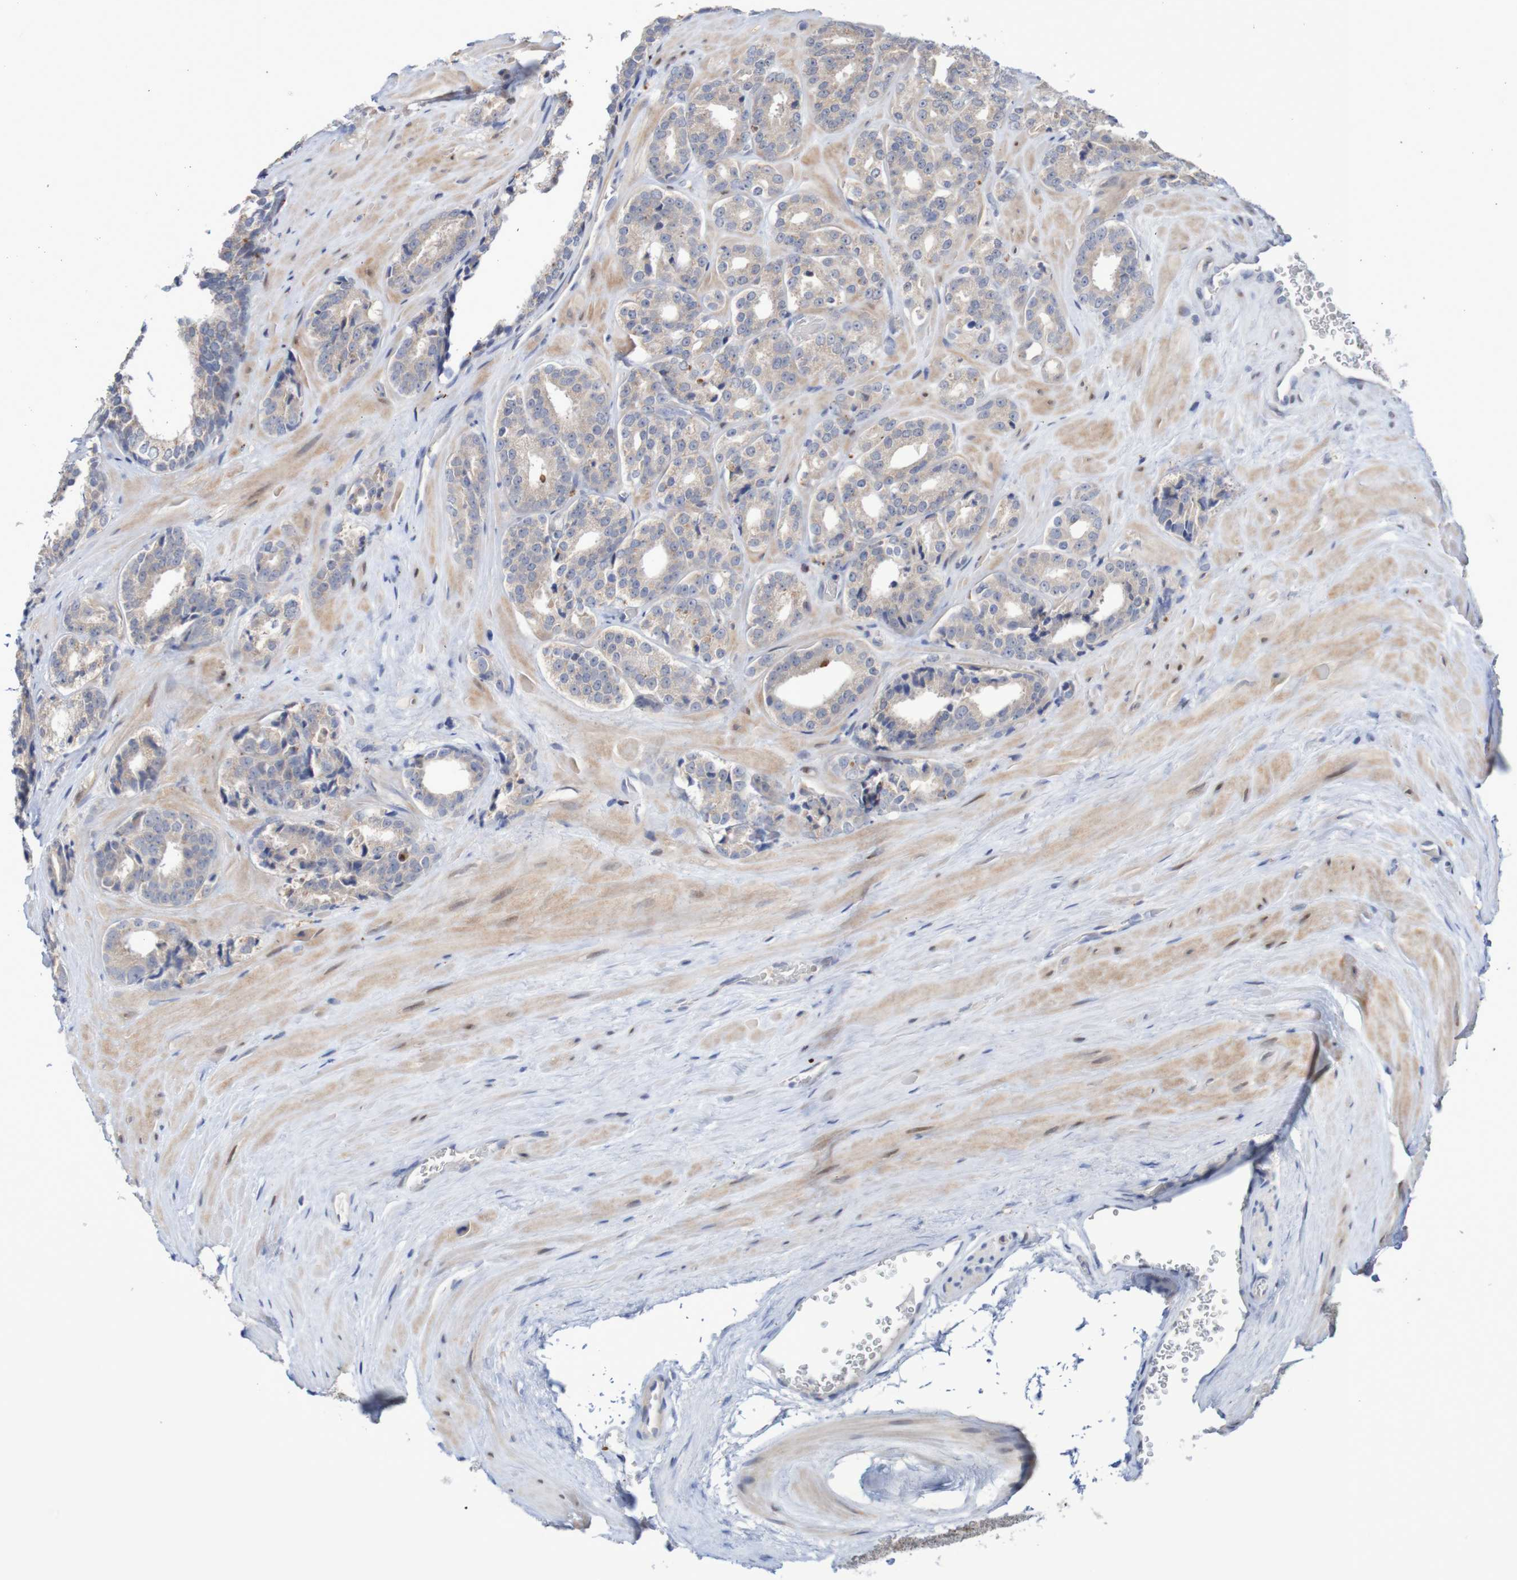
{"staining": {"intensity": "negative", "quantity": "none", "location": "none"}, "tissue": "prostate cancer", "cell_type": "Tumor cells", "image_type": "cancer", "snomed": [{"axis": "morphology", "description": "Adenocarcinoma, High grade"}, {"axis": "topography", "description": "Prostate"}], "caption": "Tumor cells are negative for brown protein staining in adenocarcinoma (high-grade) (prostate).", "gene": "FBP2", "patient": {"sex": "male", "age": 60}}